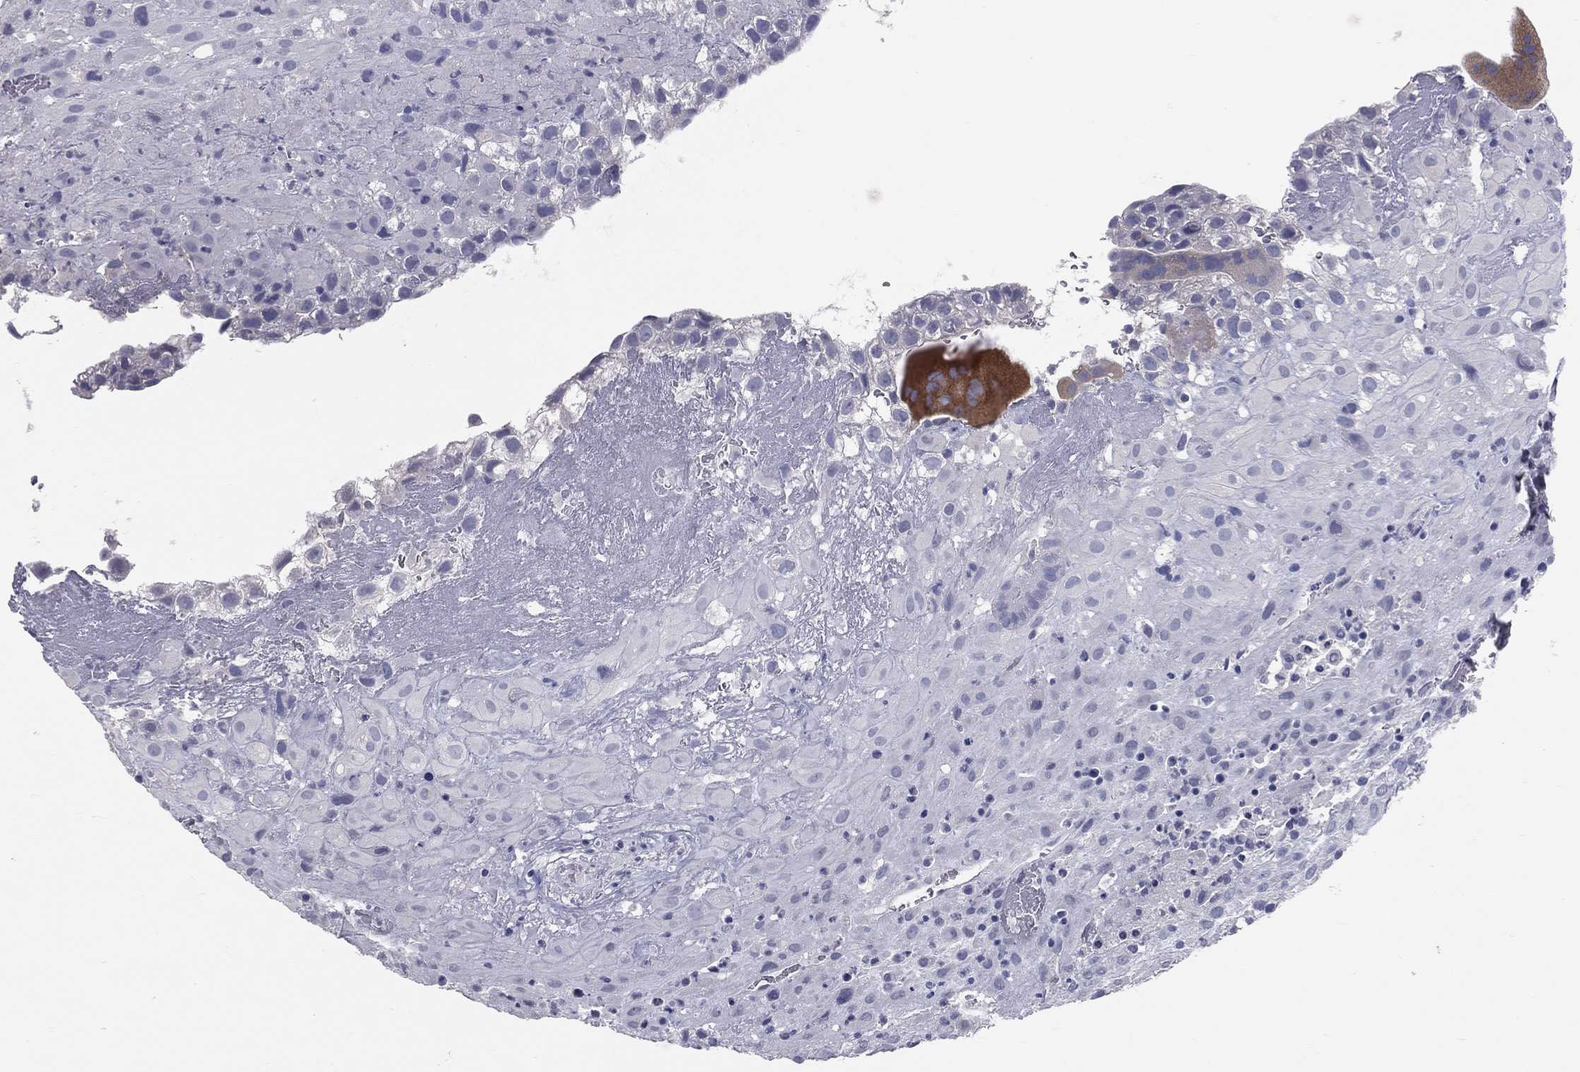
{"staining": {"intensity": "negative", "quantity": "none", "location": "none"}, "tissue": "placenta", "cell_type": "Decidual cells", "image_type": "normal", "snomed": [{"axis": "morphology", "description": "Normal tissue, NOS"}, {"axis": "topography", "description": "Placenta"}], "caption": "Placenta was stained to show a protein in brown. There is no significant positivity in decidual cells. (Immunohistochemistry, brightfield microscopy, high magnification).", "gene": "TFPI2", "patient": {"sex": "female", "age": 19}}